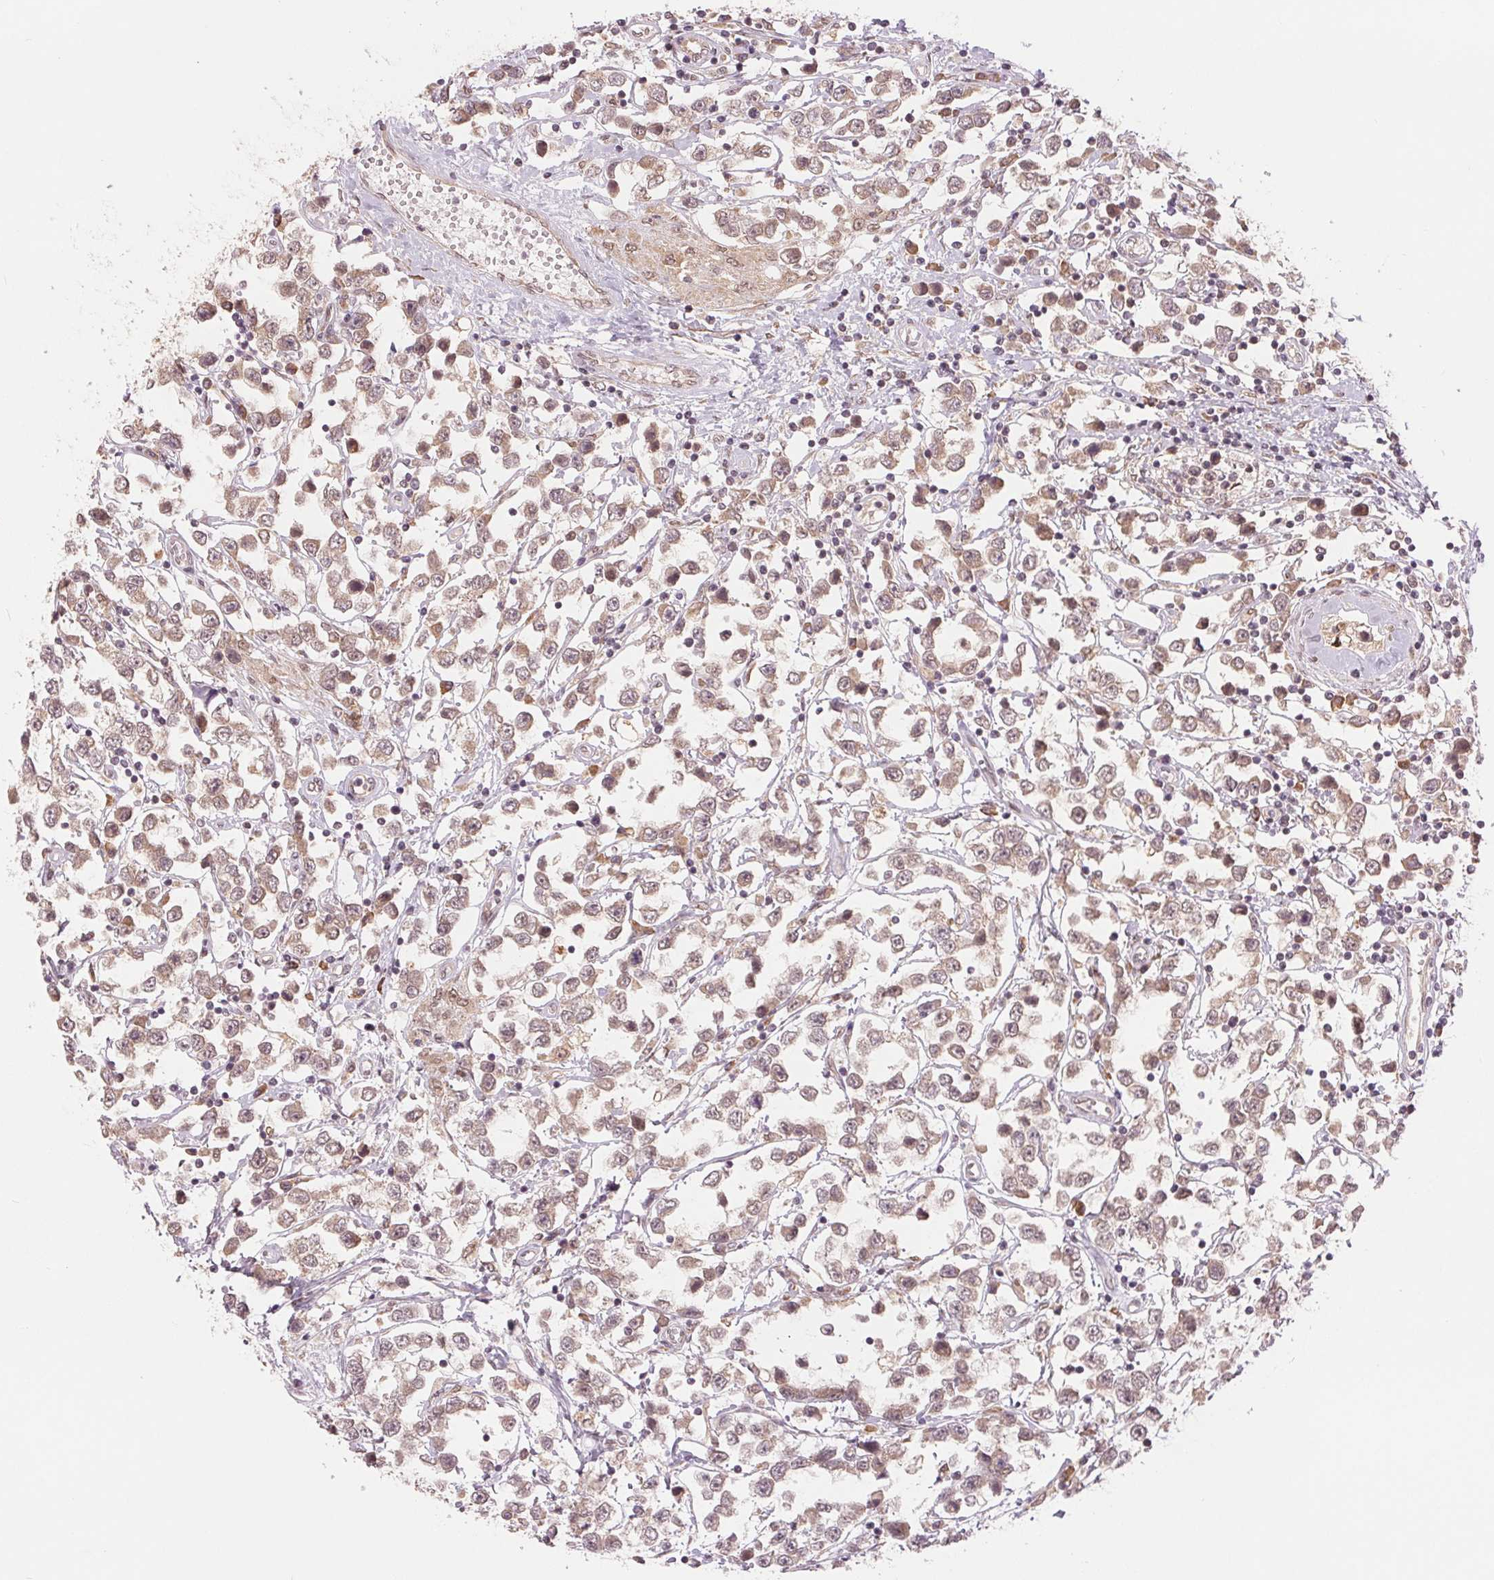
{"staining": {"intensity": "weak", "quantity": ">75%", "location": "cytoplasmic/membranous"}, "tissue": "testis cancer", "cell_type": "Tumor cells", "image_type": "cancer", "snomed": [{"axis": "morphology", "description": "Seminoma, NOS"}, {"axis": "topography", "description": "Testis"}], "caption": "Testis seminoma stained with DAB immunohistochemistry (IHC) reveals low levels of weak cytoplasmic/membranous staining in approximately >75% of tumor cells.", "gene": "ERI3", "patient": {"sex": "male", "age": 34}}